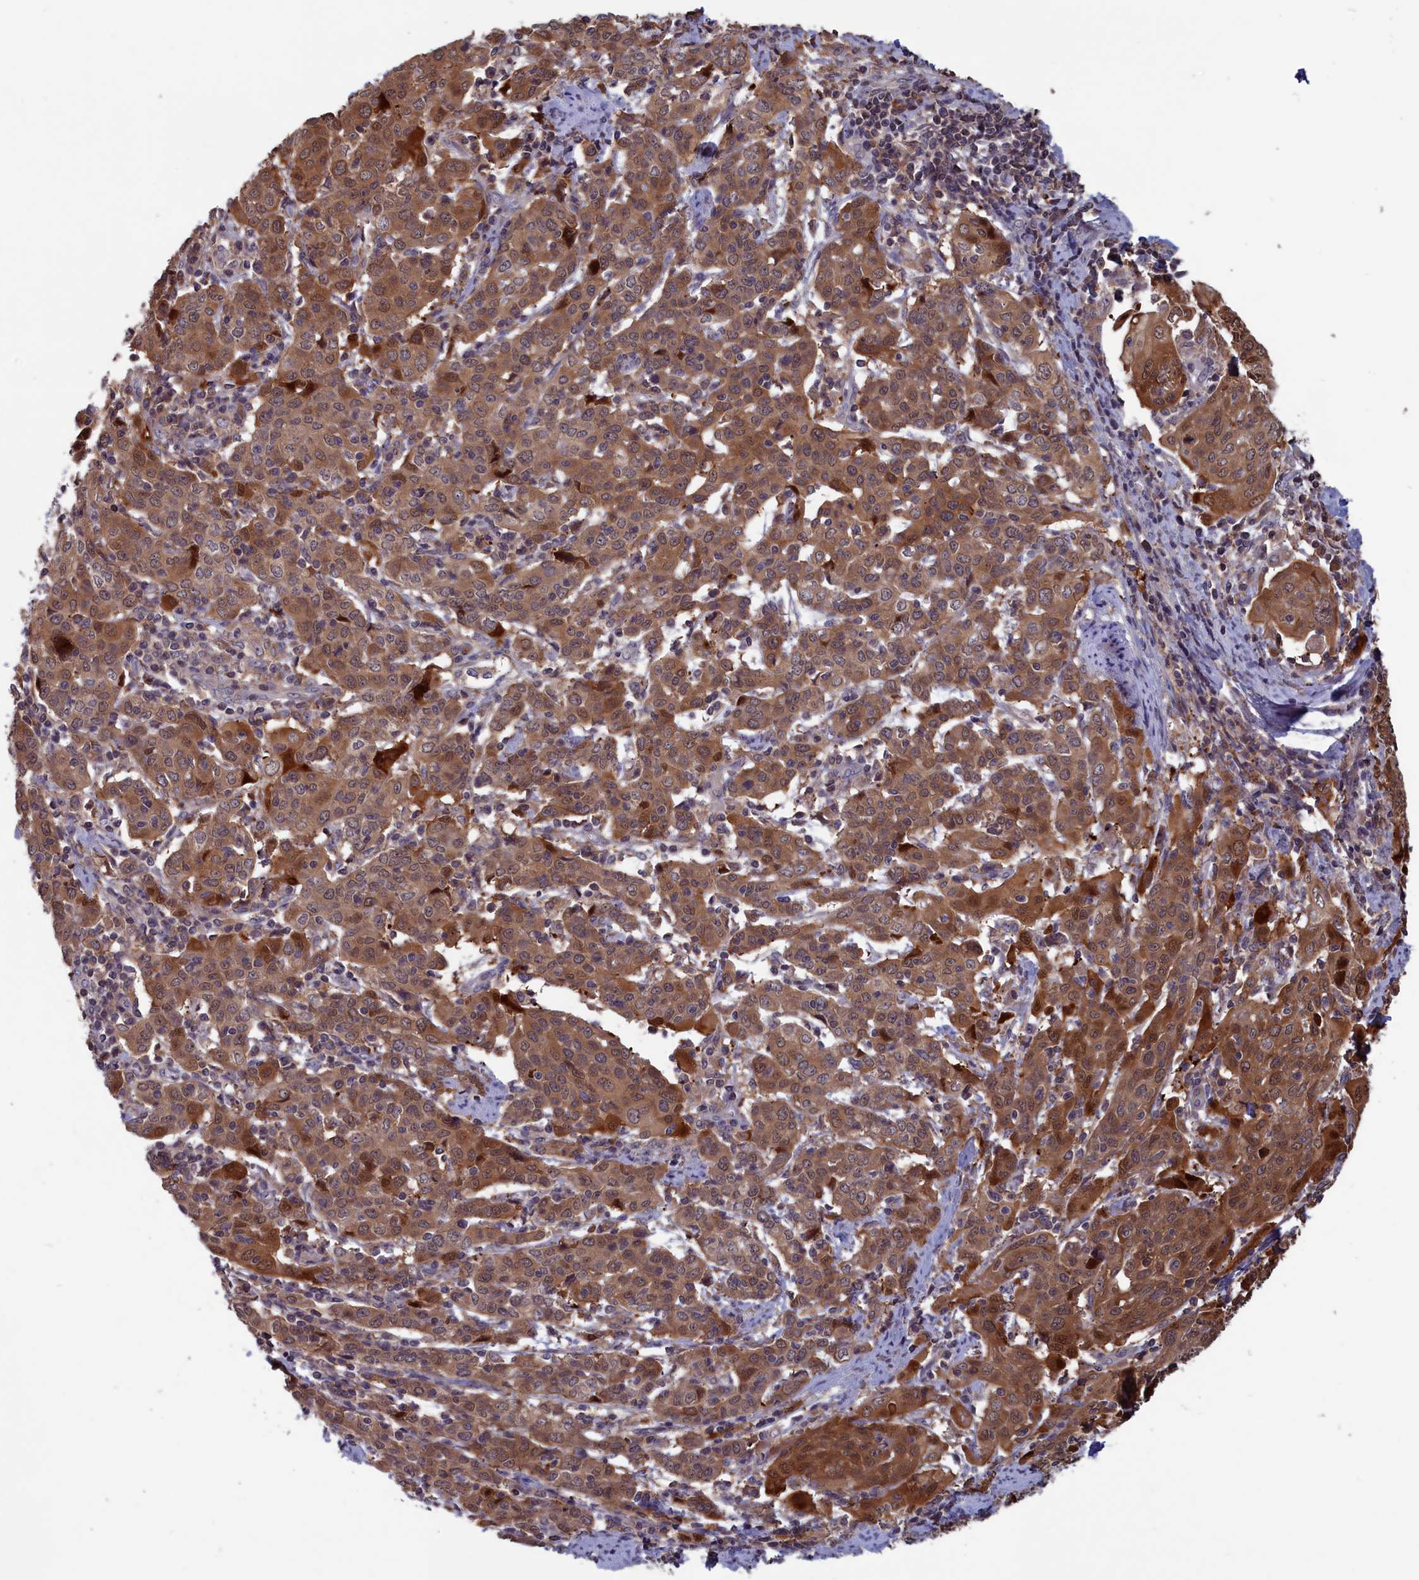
{"staining": {"intensity": "moderate", "quantity": ">75%", "location": "cytoplasmic/membranous,nuclear"}, "tissue": "cervical cancer", "cell_type": "Tumor cells", "image_type": "cancer", "snomed": [{"axis": "morphology", "description": "Squamous cell carcinoma, NOS"}, {"axis": "topography", "description": "Cervix"}], "caption": "Moderate cytoplasmic/membranous and nuclear protein expression is appreciated in about >75% of tumor cells in cervical cancer.", "gene": "CACTIN", "patient": {"sex": "female", "age": 67}}